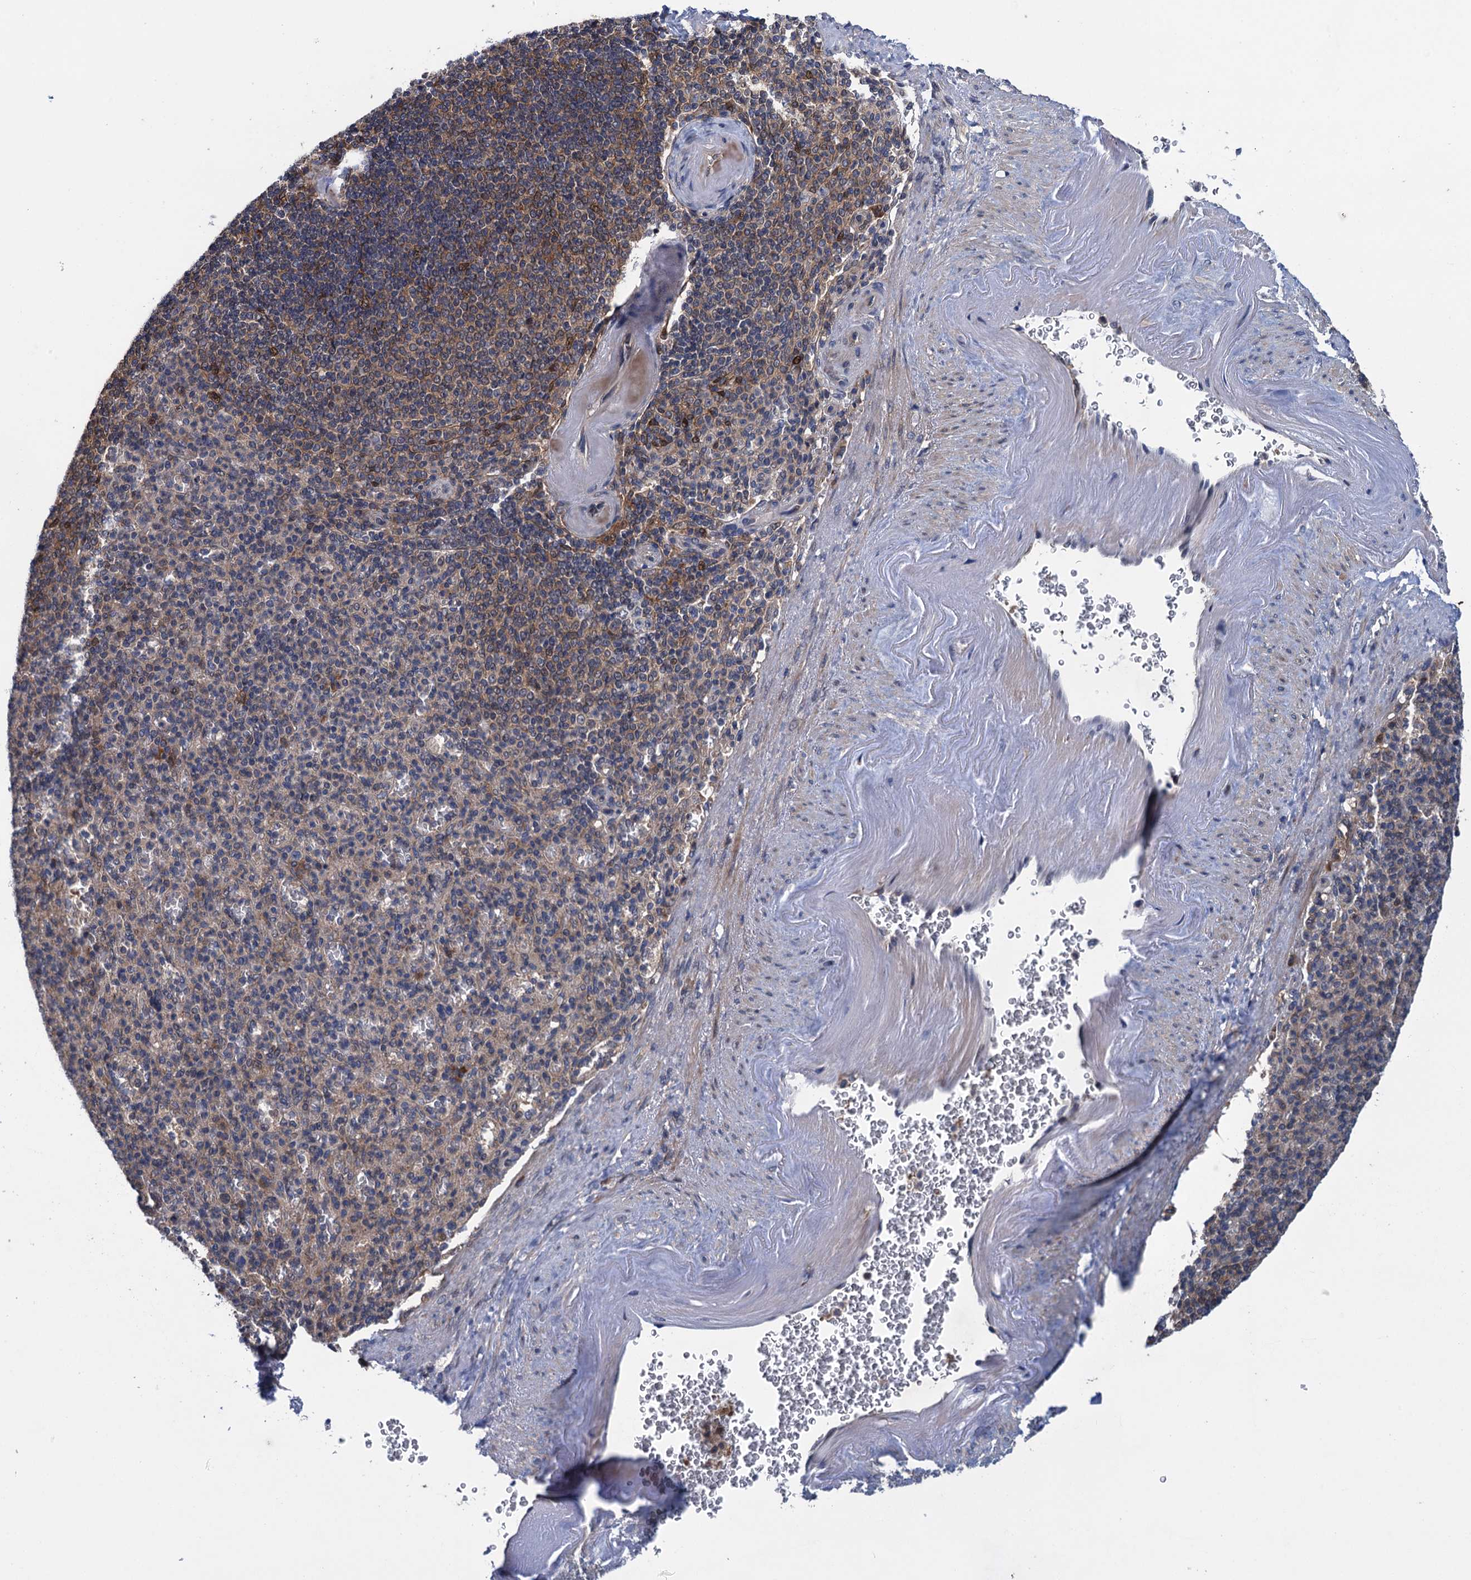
{"staining": {"intensity": "weak", "quantity": "<25%", "location": "cytoplasmic/membranous"}, "tissue": "spleen", "cell_type": "Cells in red pulp", "image_type": "normal", "snomed": [{"axis": "morphology", "description": "Normal tissue, NOS"}, {"axis": "topography", "description": "Spleen"}], "caption": "A photomicrograph of spleen stained for a protein exhibits no brown staining in cells in red pulp.", "gene": "CNTN5", "patient": {"sex": "female", "age": 74}}